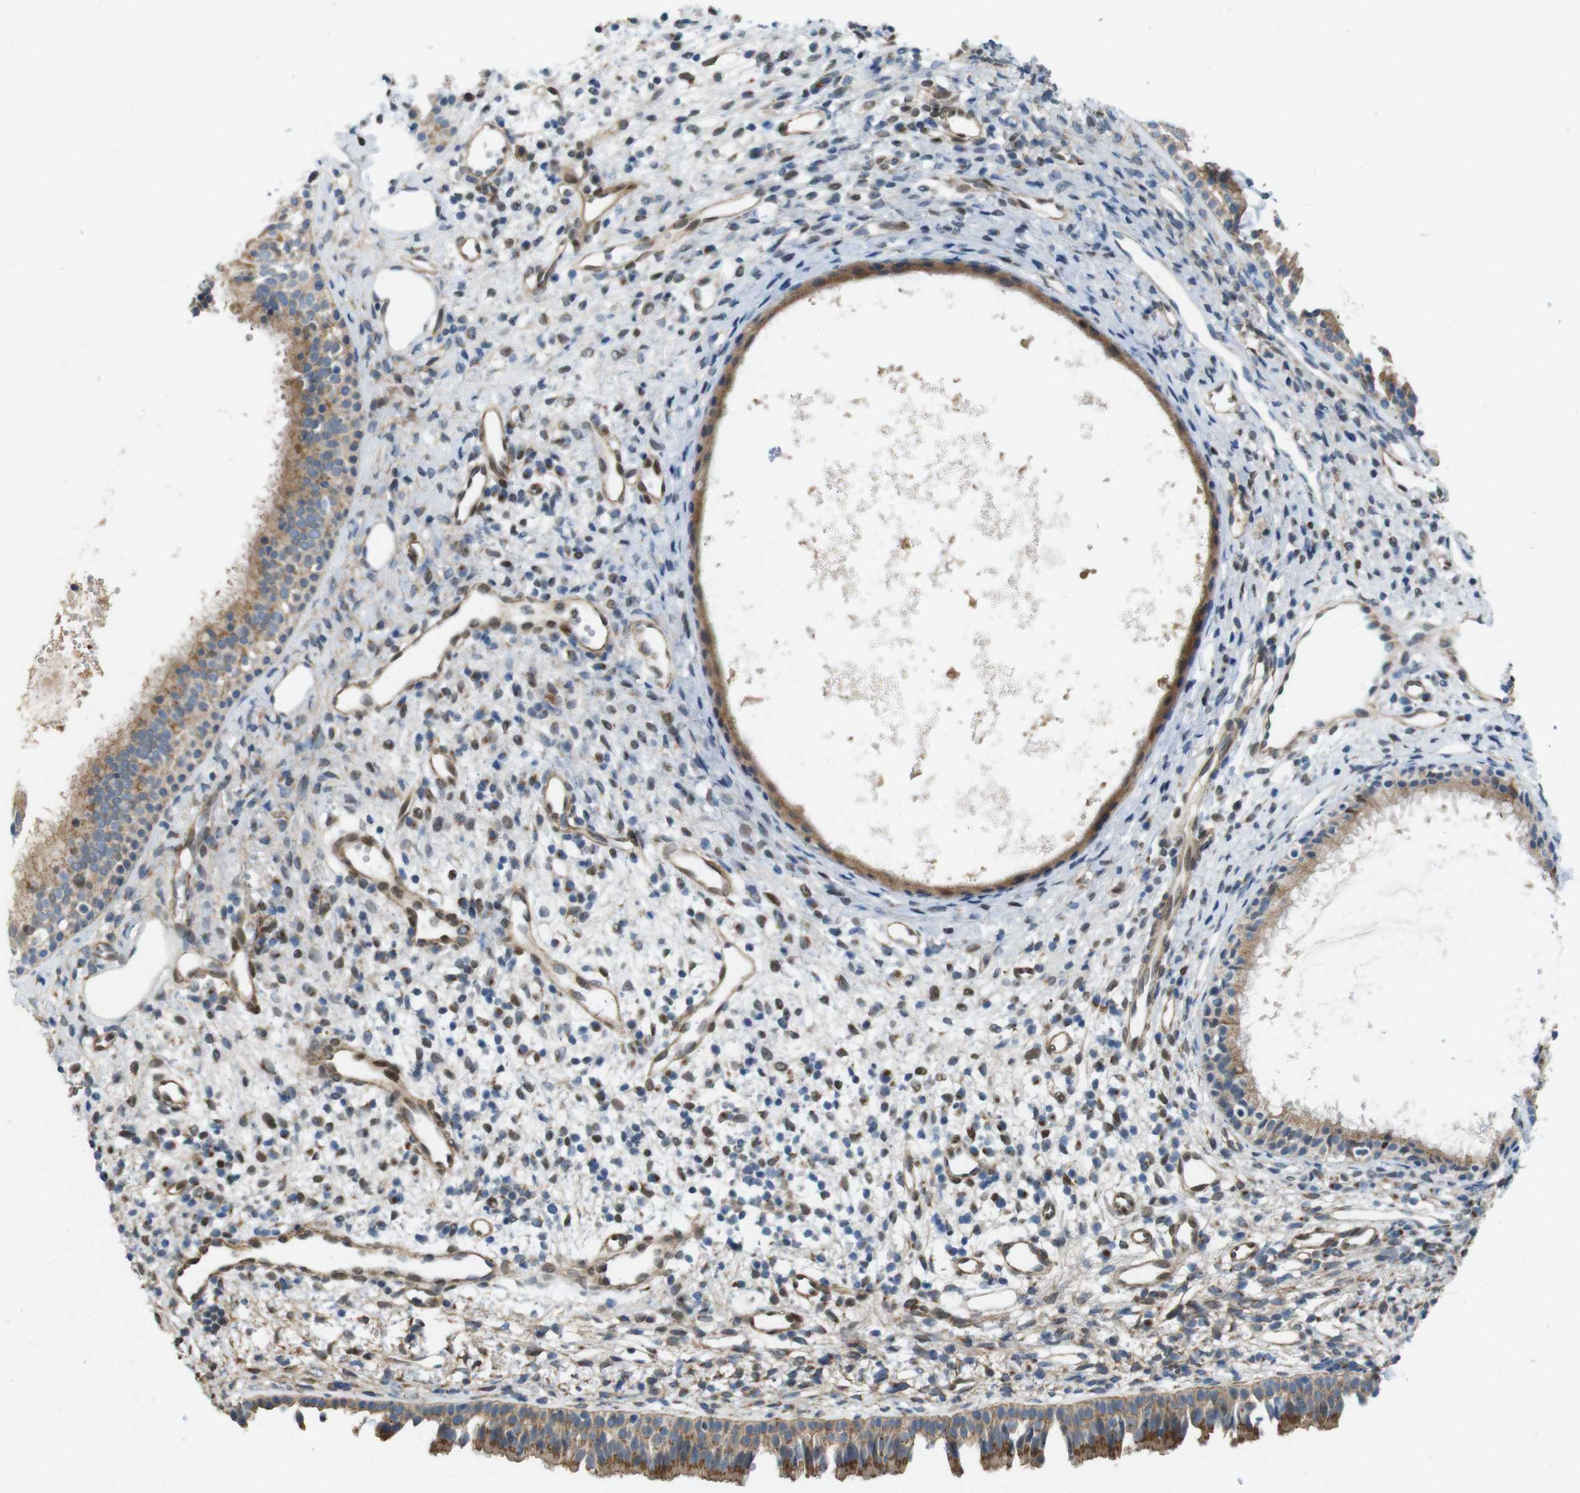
{"staining": {"intensity": "strong", "quantity": ">75%", "location": "cytoplasmic/membranous"}, "tissue": "nasopharynx", "cell_type": "Respiratory epithelial cells", "image_type": "normal", "snomed": [{"axis": "morphology", "description": "Normal tissue, NOS"}, {"axis": "topography", "description": "Nasopharynx"}], "caption": "This is a photomicrograph of immunohistochemistry (IHC) staining of benign nasopharynx, which shows strong expression in the cytoplasmic/membranous of respiratory epithelial cells.", "gene": "SKI", "patient": {"sex": "male", "age": 22}}